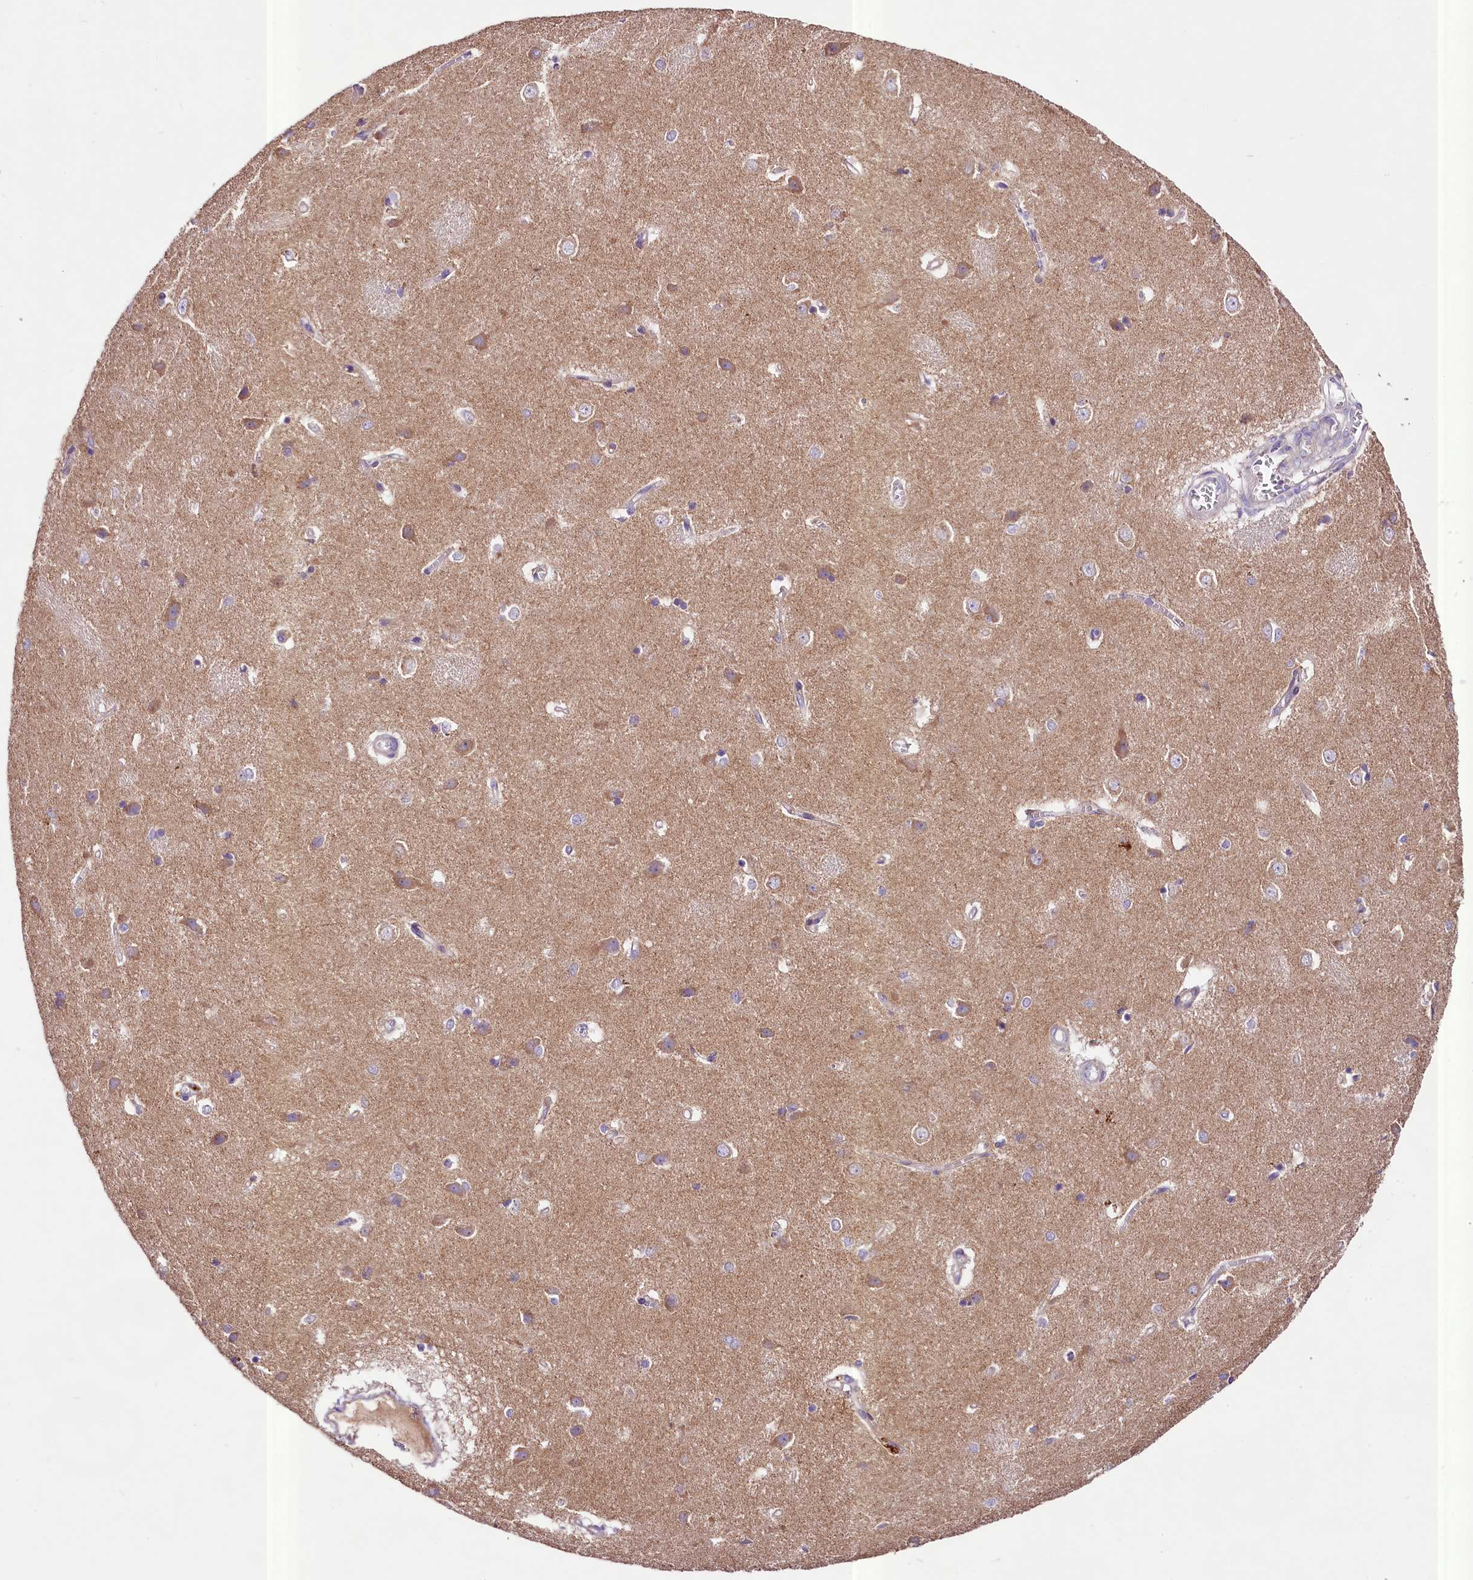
{"staining": {"intensity": "weak", "quantity": "<25%", "location": "cytoplasmic/membranous"}, "tissue": "caudate", "cell_type": "Glial cells", "image_type": "normal", "snomed": [{"axis": "morphology", "description": "Normal tissue, NOS"}, {"axis": "topography", "description": "Lateral ventricle wall"}], "caption": "An immunohistochemistry (IHC) micrograph of normal caudate is shown. There is no staining in glial cells of caudate.", "gene": "PEMT", "patient": {"sex": "male", "age": 37}}